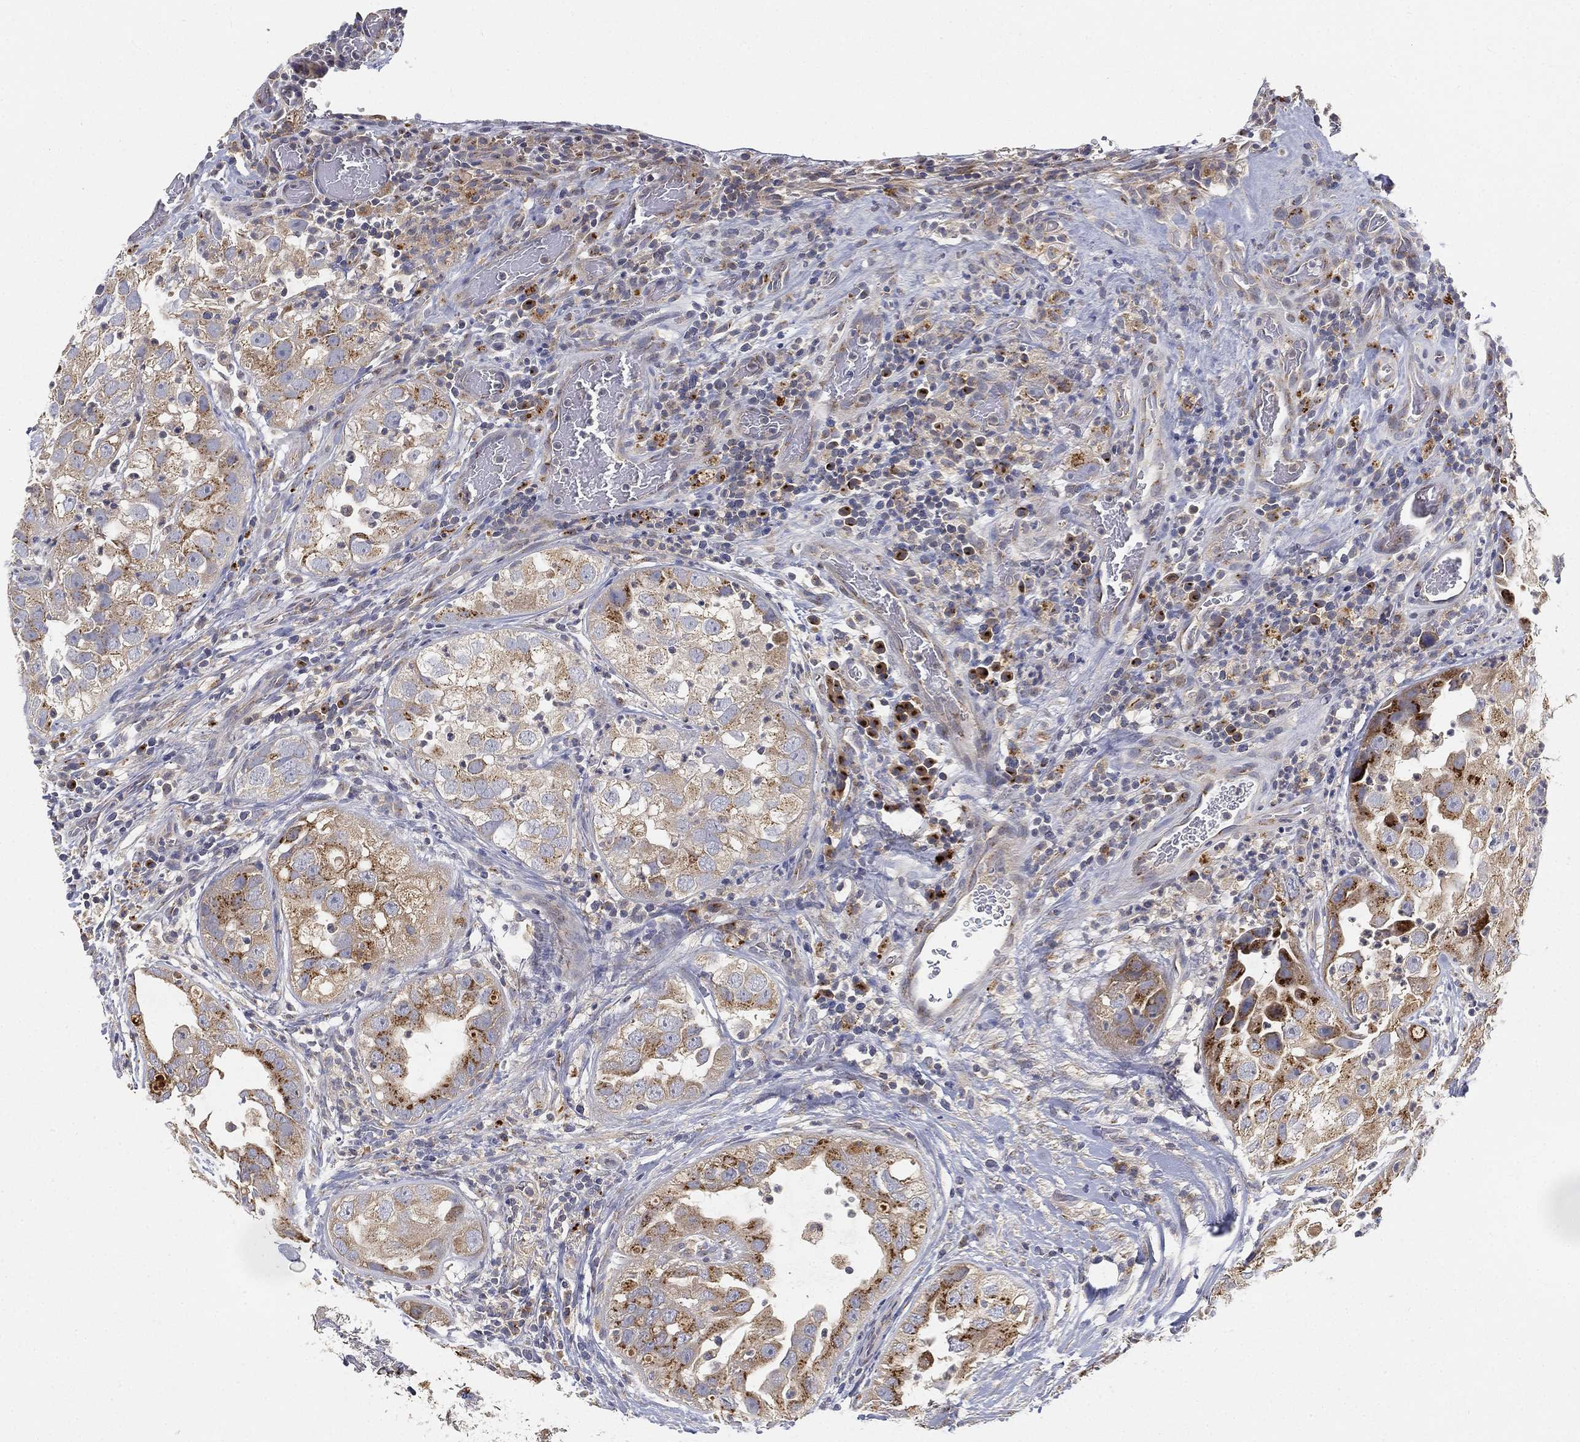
{"staining": {"intensity": "moderate", "quantity": ">75%", "location": "cytoplasmic/membranous"}, "tissue": "urothelial cancer", "cell_type": "Tumor cells", "image_type": "cancer", "snomed": [{"axis": "morphology", "description": "Urothelial carcinoma, High grade"}, {"axis": "topography", "description": "Urinary bladder"}], "caption": "Protein staining of urothelial carcinoma (high-grade) tissue reveals moderate cytoplasmic/membranous expression in about >75% of tumor cells.", "gene": "CTSL", "patient": {"sex": "female", "age": 41}}